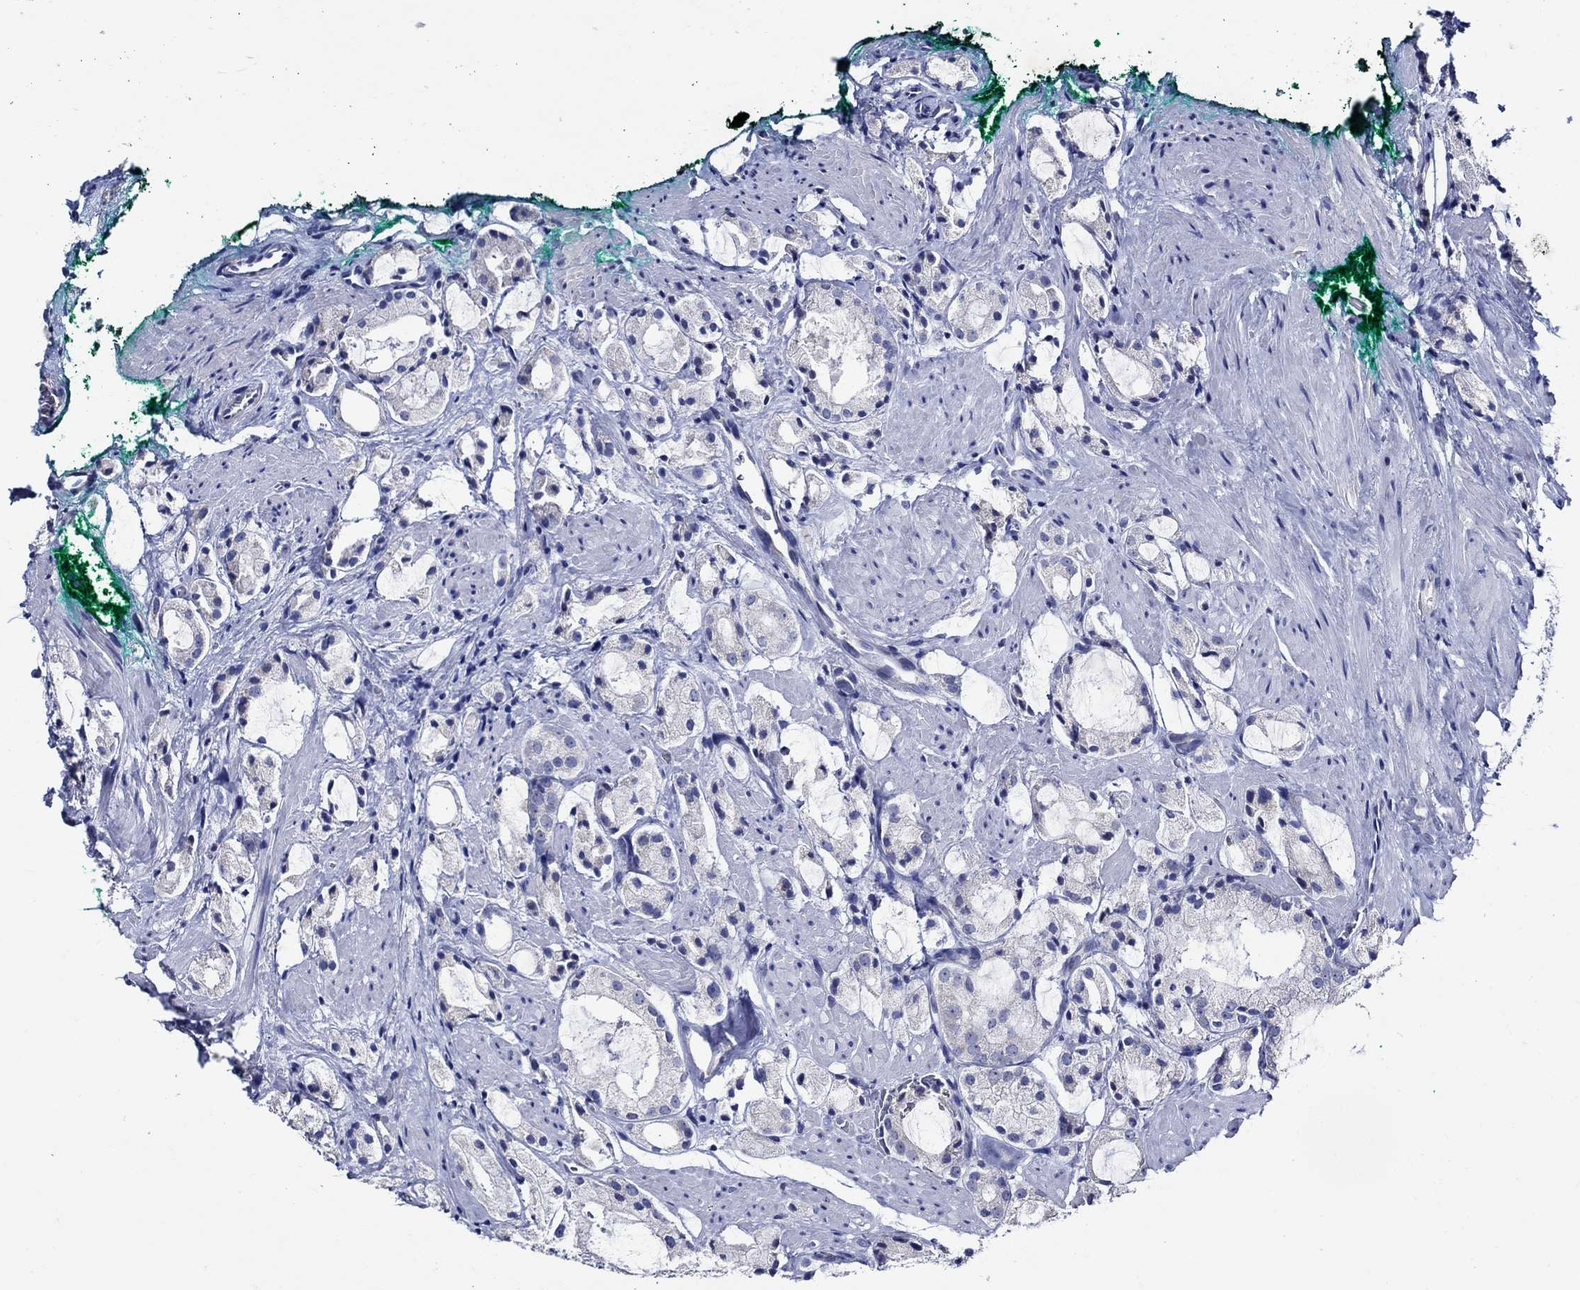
{"staining": {"intensity": "negative", "quantity": "none", "location": "none"}, "tissue": "prostate cancer", "cell_type": "Tumor cells", "image_type": "cancer", "snomed": [{"axis": "morphology", "description": "Adenocarcinoma, NOS"}, {"axis": "morphology", "description": "Adenocarcinoma, High grade"}, {"axis": "topography", "description": "Prostate"}], "caption": "IHC of adenocarcinoma (high-grade) (prostate) exhibits no positivity in tumor cells. Nuclei are stained in blue.", "gene": "SKOR1", "patient": {"sex": "male", "age": 64}}